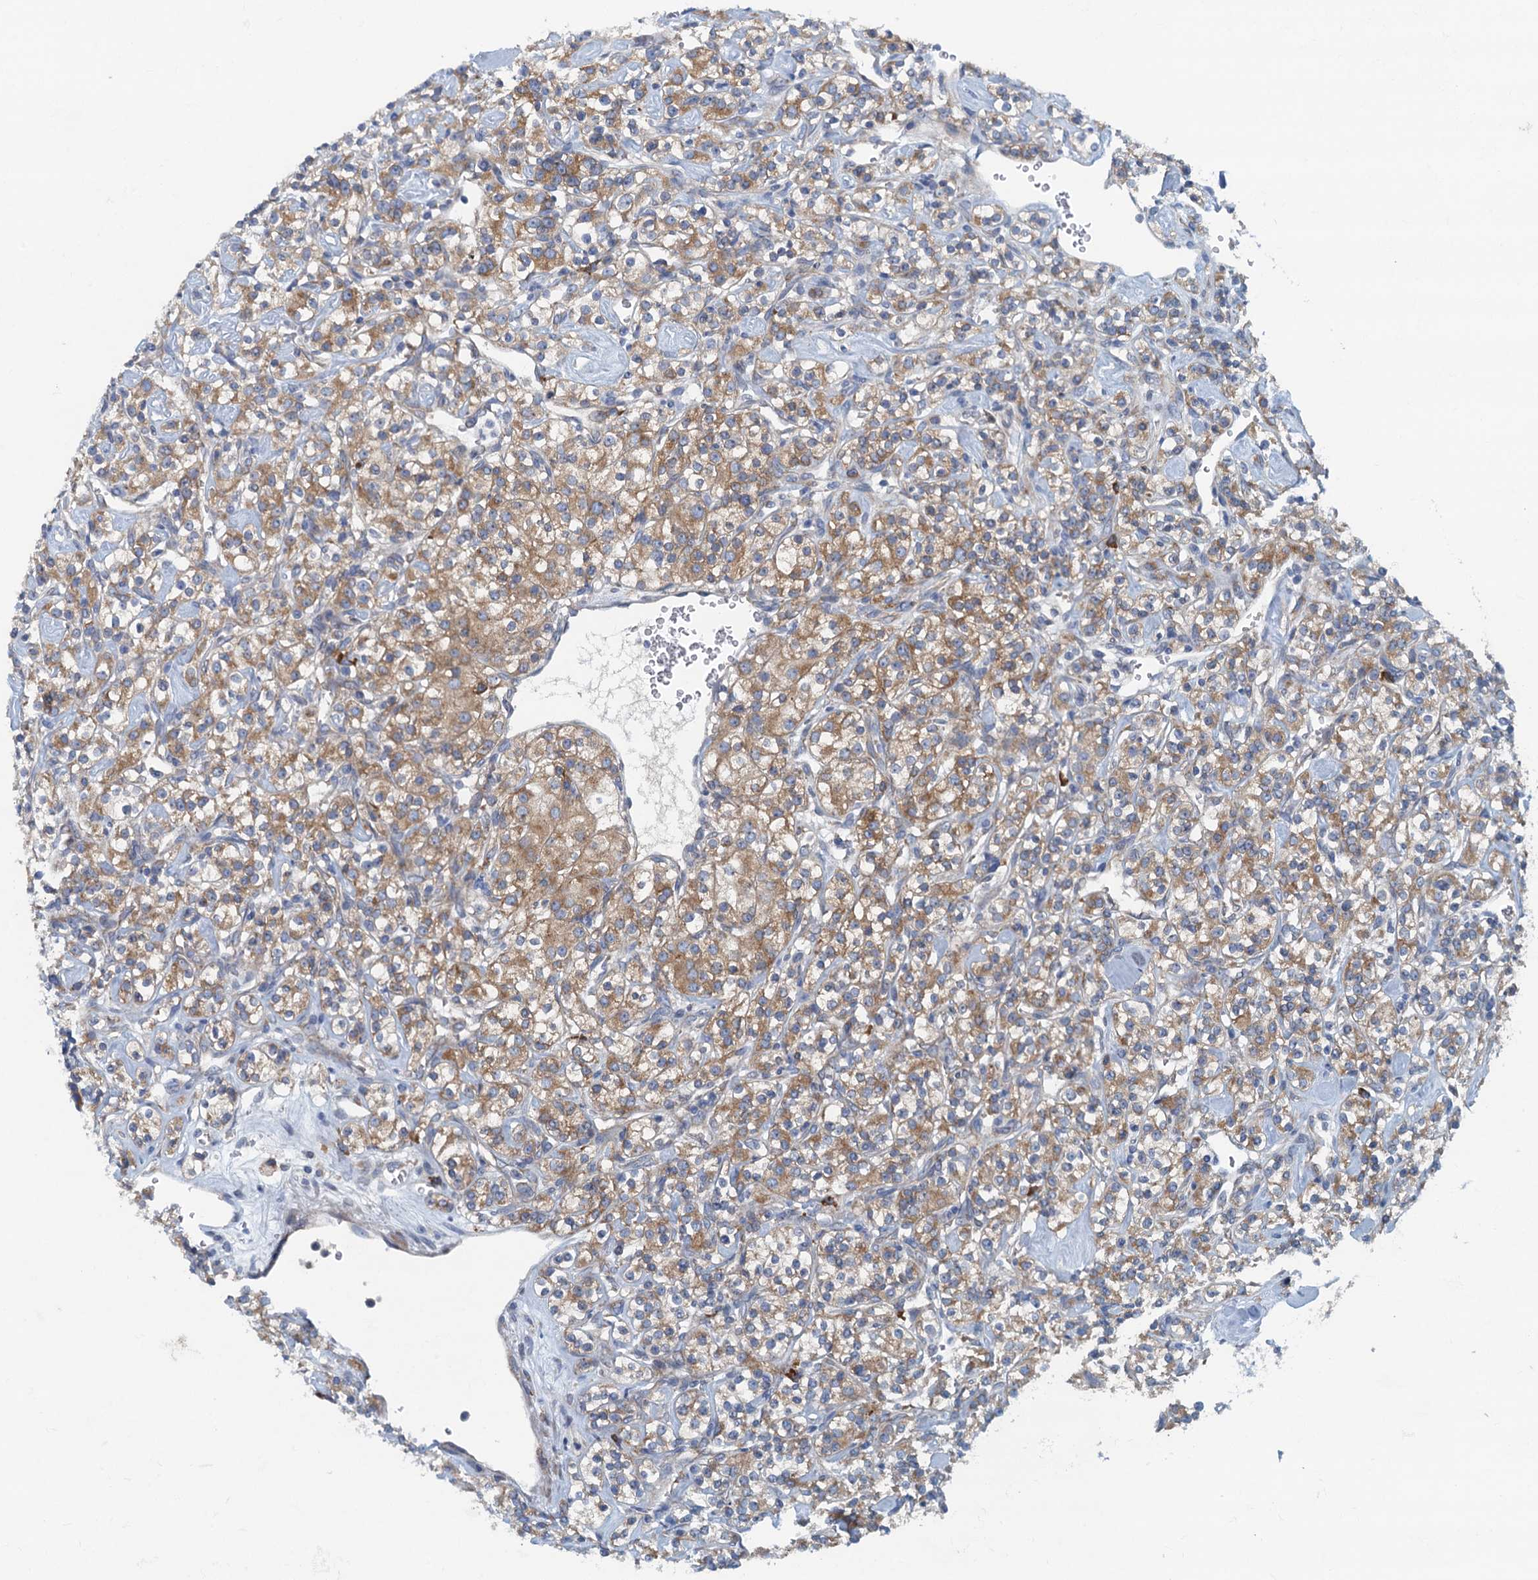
{"staining": {"intensity": "moderate", "quantity": ">75%", "location": "cytoplasmic/membranous"}, "tissue": "renal cancer", "cell_type": "Tumor cells", "image_type": "cancer", "snomed": [{"axis": "morphology", "description": "Adenocarcinoma, NOS"}, {"axis": "topography", "description": "Kidney"}], "caption": "Renal cancer (adenocarcinoma) stained for a protein reveals moderate cytoplasmic/membranous positivity in tumor cells. The staining was performed using DAB, with brown indicating positive protein expression. Nuclei are stained blue with hematoxylin.", "gene": "MYDGF", "patient": {"sex": "male", "age": 77}}